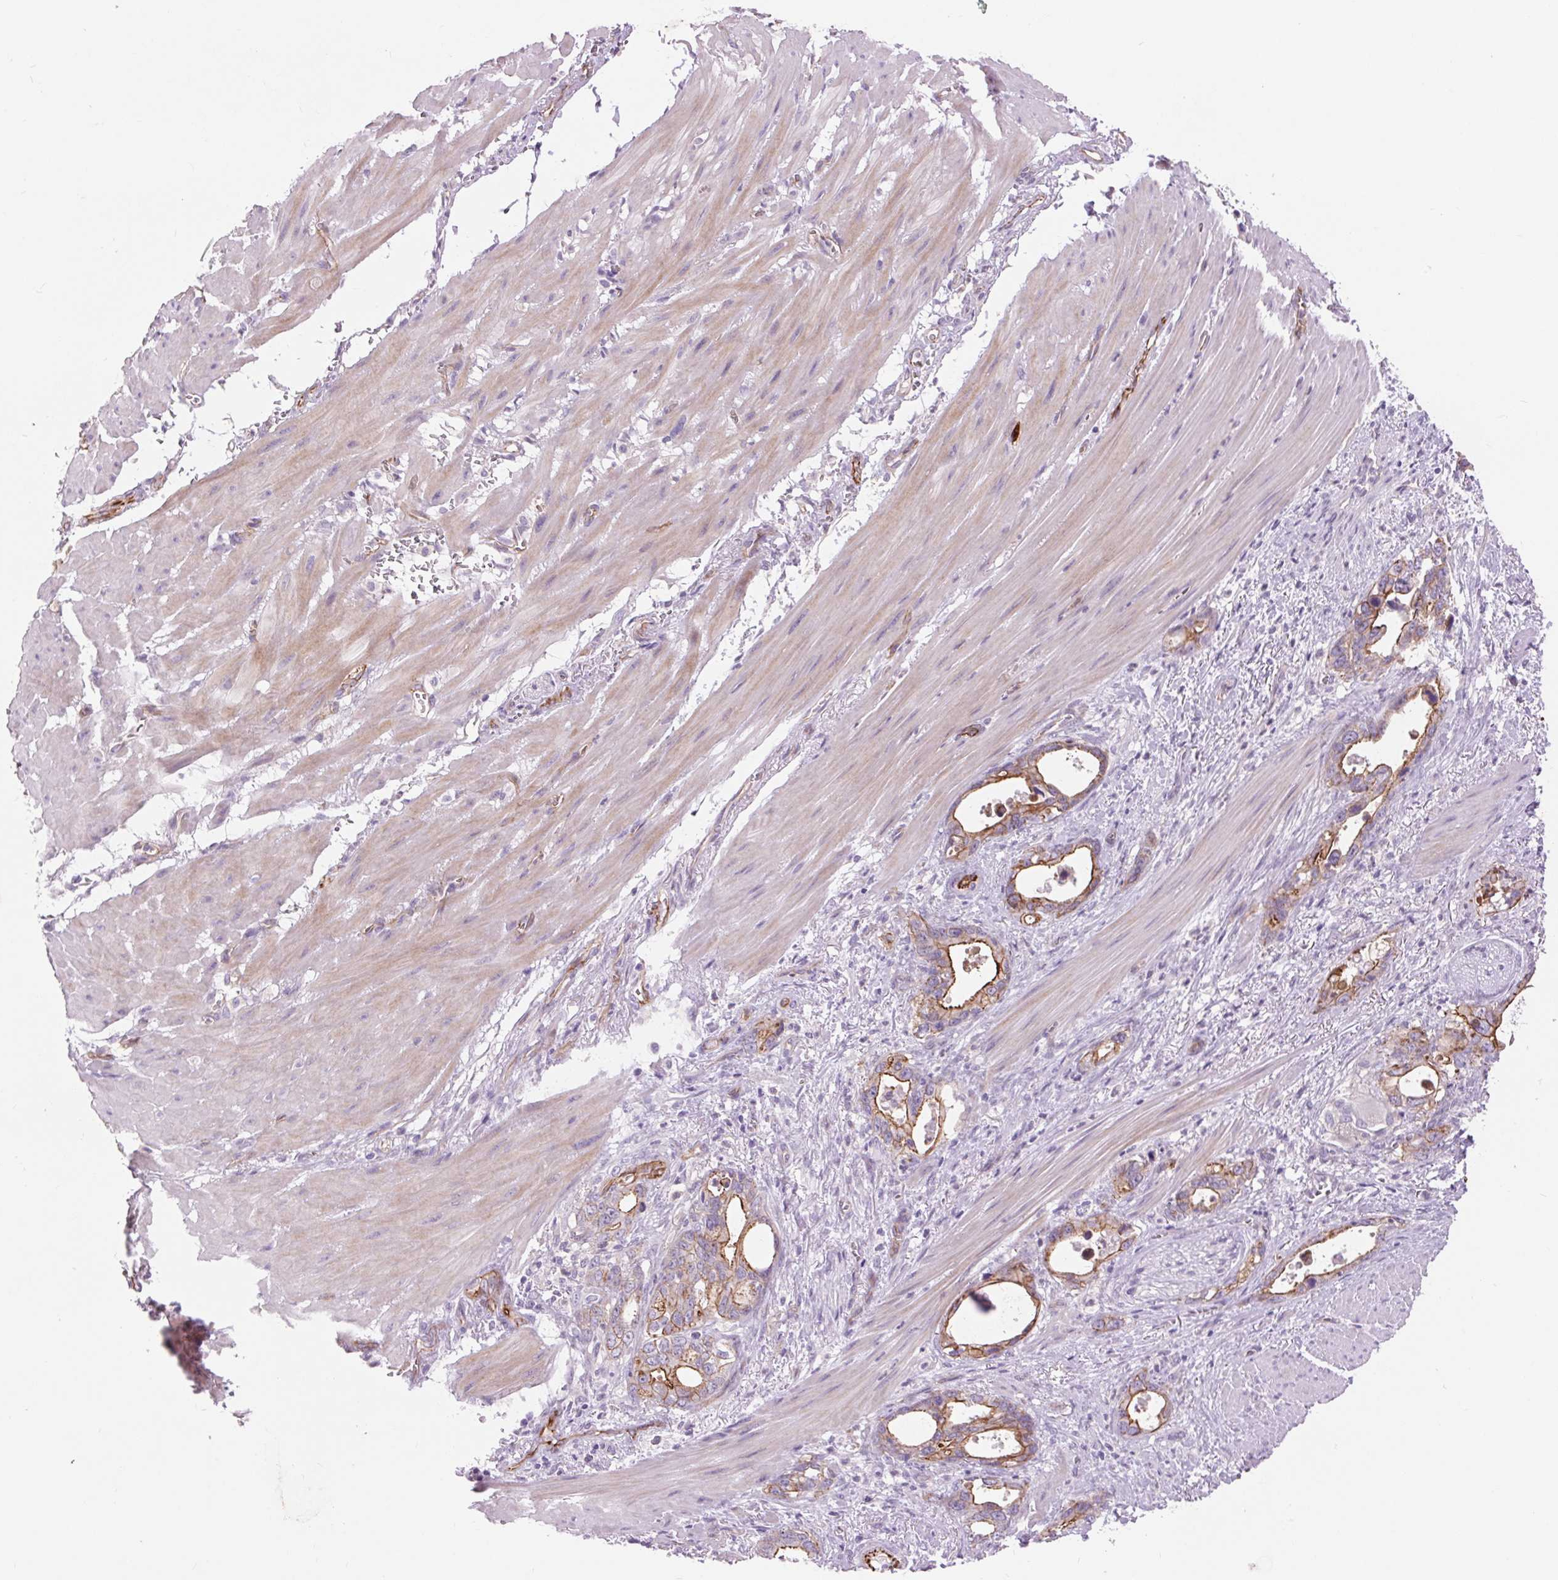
{"staining": {"intensity": "moderate", "quantity": "25%-75%", "location": "cytoplasmic/membranous"}, "tissue": "stomach cancer", "cell_type": "Tumor cells", "image_type": "cancer", "snomed": [{"axis": "morphology", "description": "Normal tissue, NOS"}, {"axis": "morphology", "description": "Adenocarcinoma, NOS"}, {"axis": "topography", "description": "Esophagus"}, {"axis": "topography", "description": "Stomach, upper"}], "caption": "IHC histopathology image of human stomach cancer stained for a protein (brown), which demonstrates medium levels of moderate cytoplasmic/membranous expression in approximately 25%-75% of tumor cells.", "gene": "DIXDC1", "patient": {"sex": "male", "age": 74}}